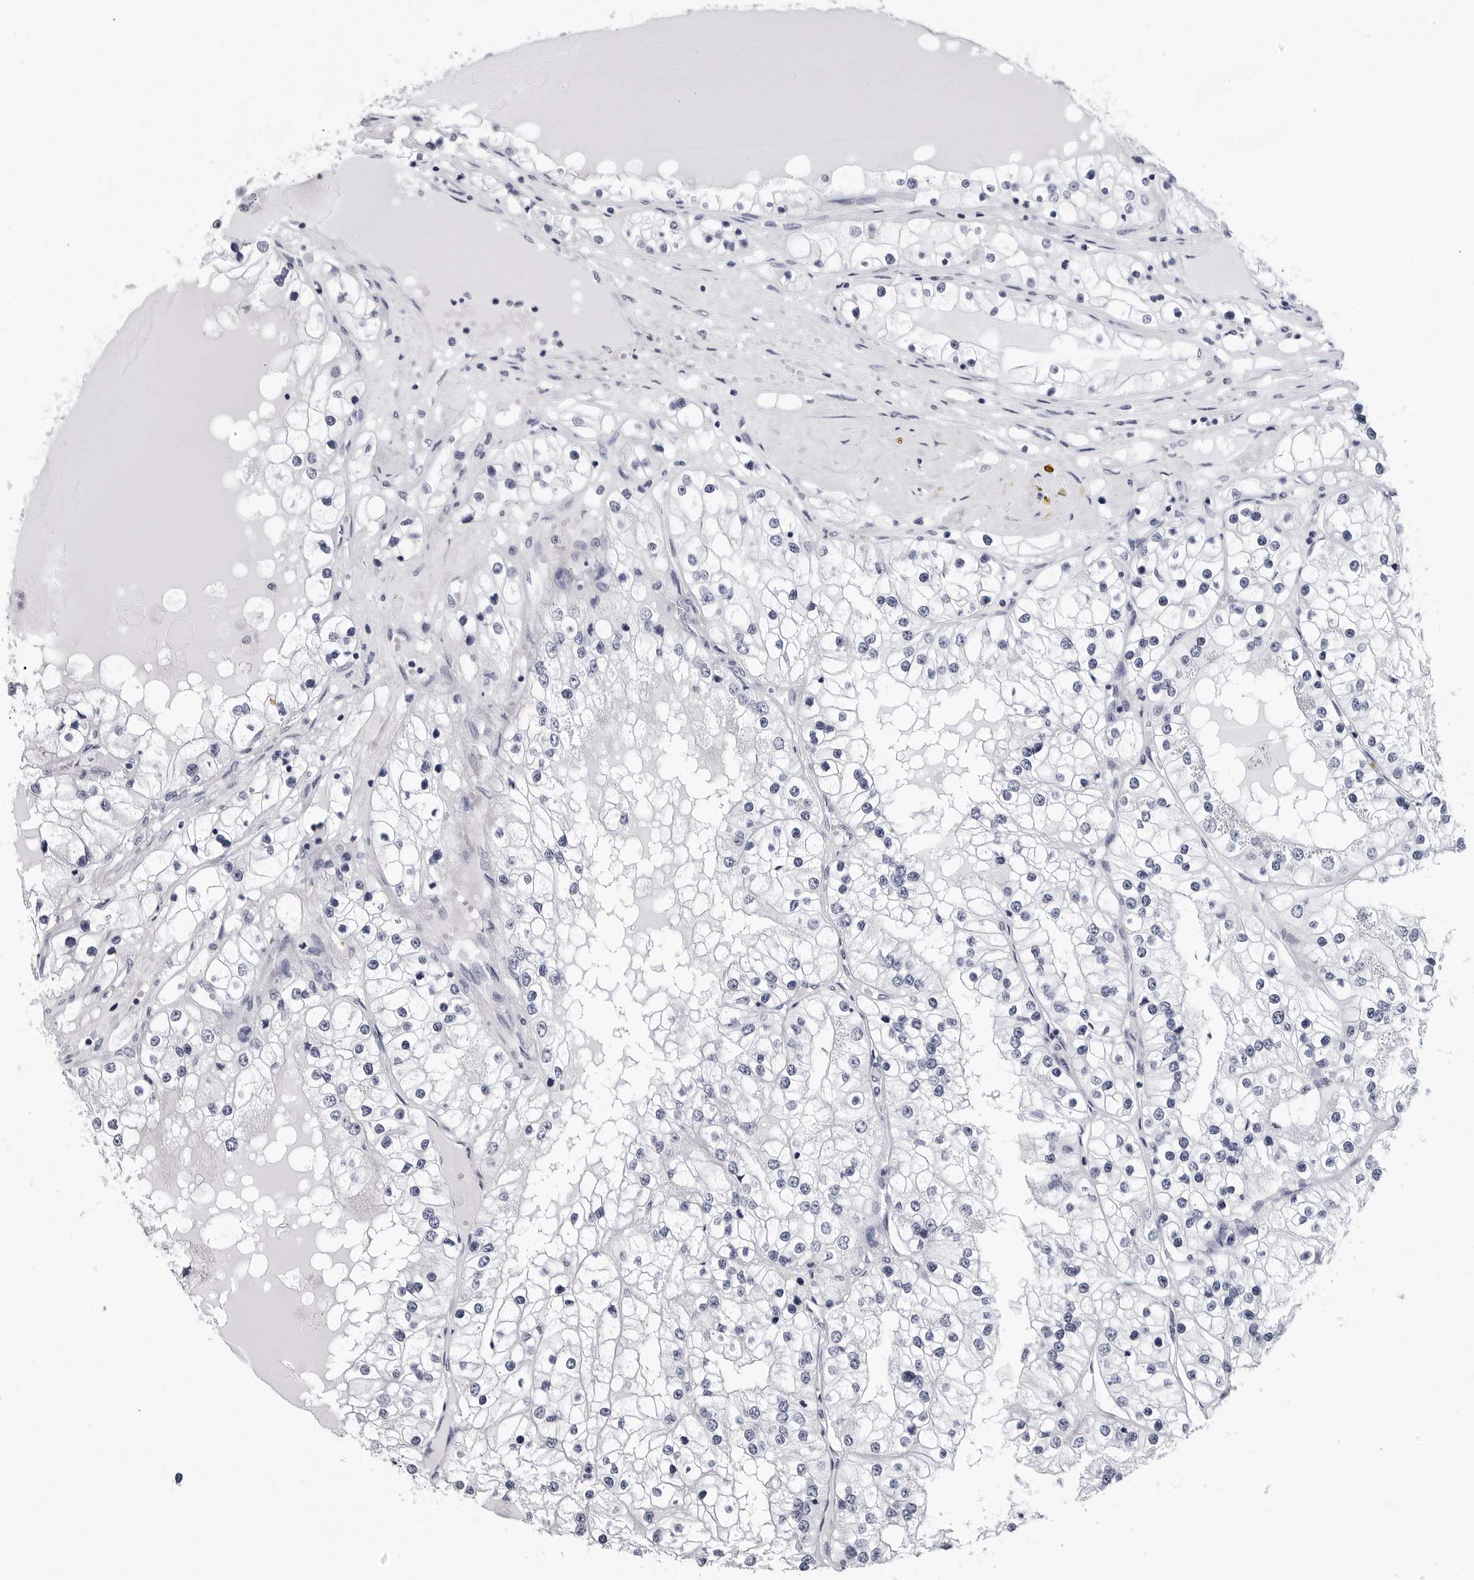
{"staining": {"intensity": "negative", "quantity": "none", "location": "none"}, "tissue": "renal cancer", "cell_type": "Tumor cells", "image_type": "cancer", "snomed": [{"axis": "morphology", "description": "Adenocarcinoma, NOS"}, {"axis": "topography", "description": "Kidney"}], "caption": "High magnification brightfield microscopy of renal adenocarcinoma stained with DAB (3,3'-diaminobenzidine) (brown) and counterstained with hematoxylin (blue): tumor cells show no significant expression. (DAB (3,3'-diaminobenzidine) IHC with hematoxylin counter stain).", "gene": "GNL2", "patient": {"sex": "male", "age": 68}}